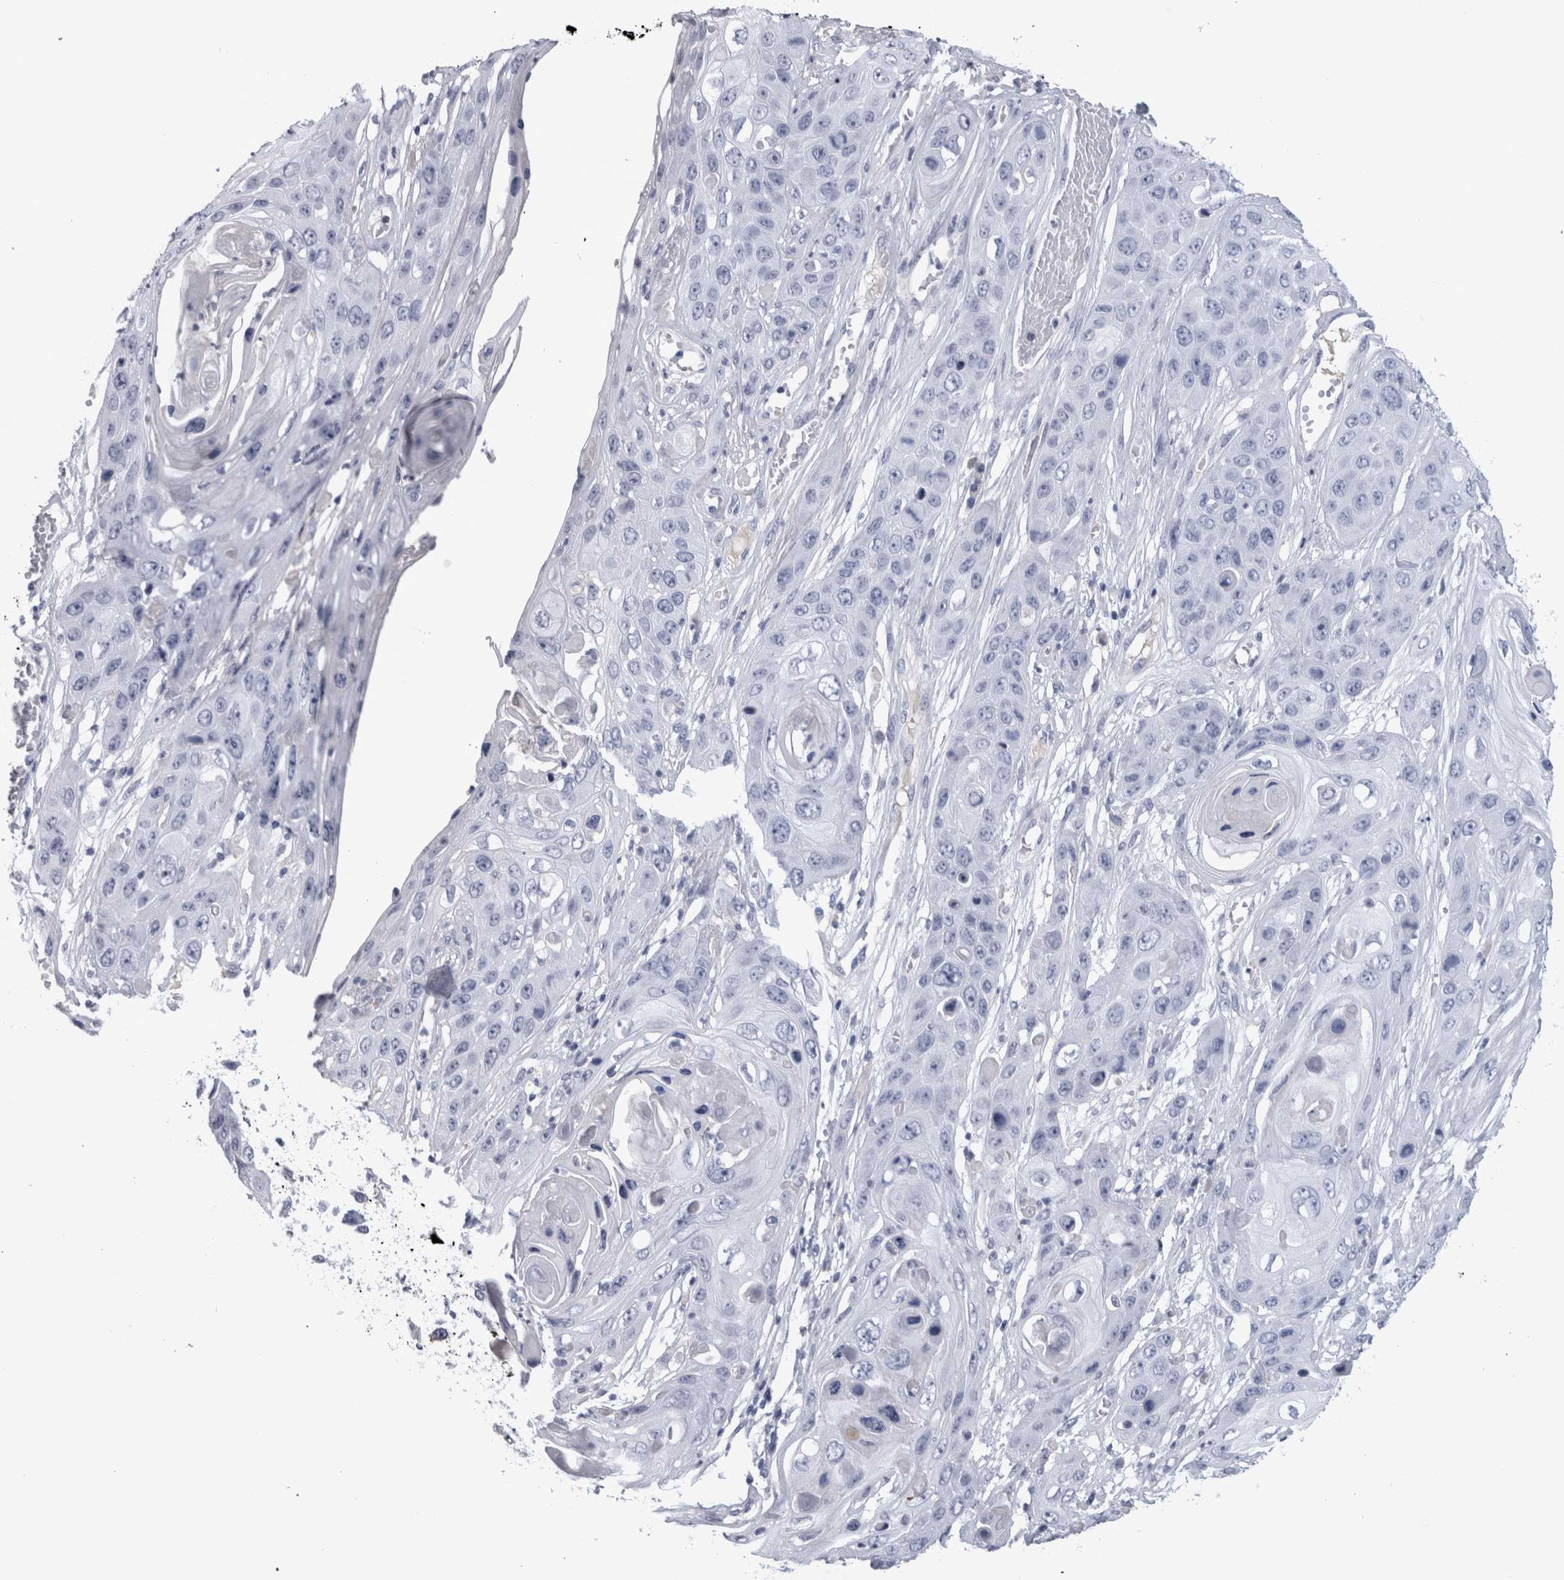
{"staining": {"intensity": "negative", "quantity": "none", "location": "none"}, "tissue": "skin cancer", "cell_type": "Tumor cells", "image_type": "cancer", "snomed": [{"axis": "morphology", "description": "Squamous cell carcinoma, NOS"}, {"axis": "topography", "description": "Skin"}], "caption": "A high-resolution image shows immunohistochemistry staining of skin cancer, which reveals no significant expression in tumor cells.", "gene": "PAX5", "patient": {"sex": "male", "age": 55}}